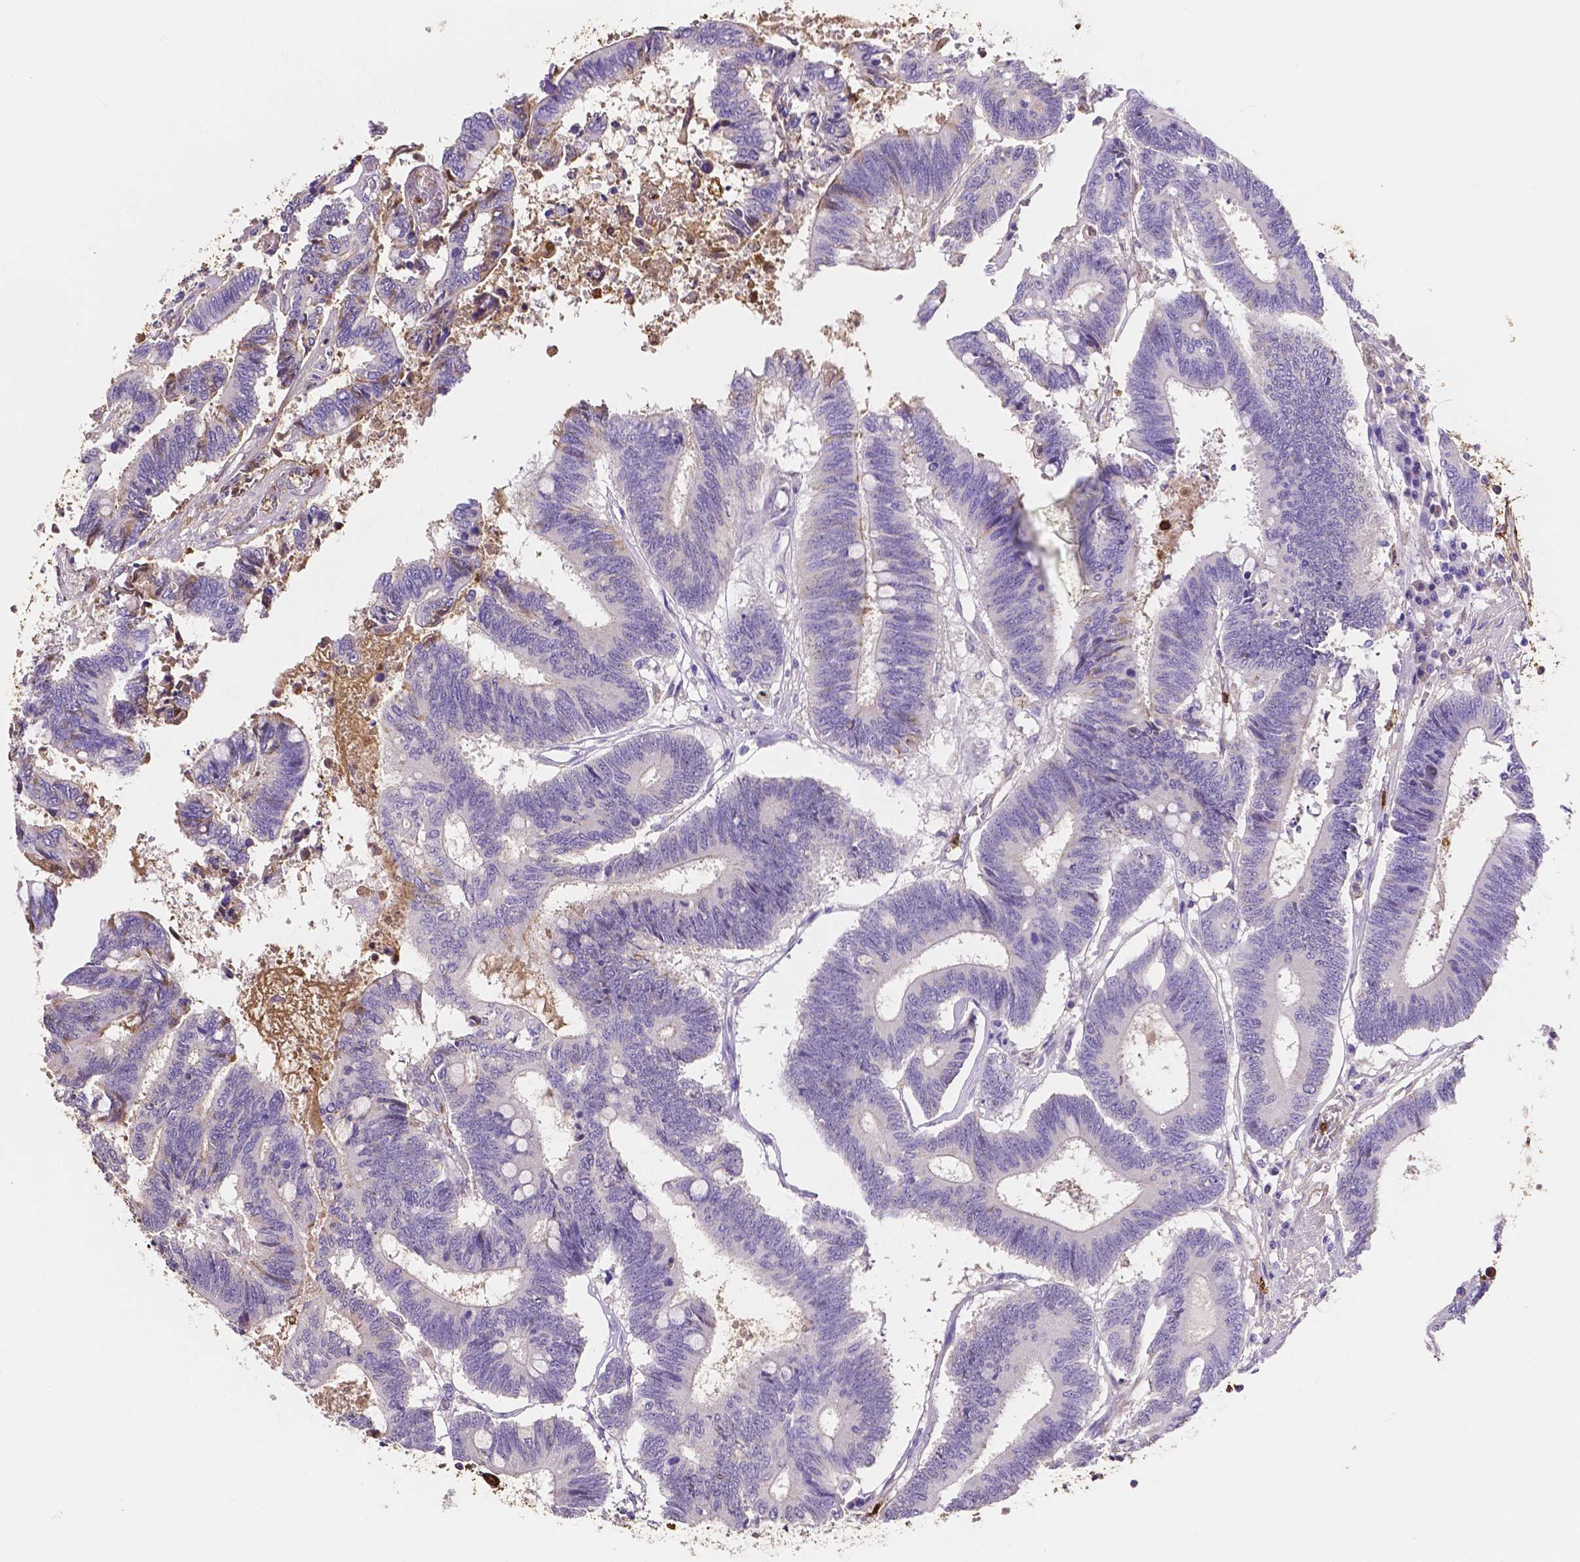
{"staining": {"intensity": "negative", "quantity": "none", "location": "none"}, "tissue": "colorectal cancer", "cell_type": "Tumor cells", "image_type": "cancer", "snomed": [{"axis": "morphology", "description": "Adenocarcinoma, NOS"}, {"axis": "topography", "description": "Rectum"}], "caption": "High power microscopy photomicrograph of an immunohistochemistry micrograph of colorectal cancer (adenocarcinoma), revealing no significant staining in tumor cells.", "gene": "MMP9", "patient": {"sex": "male", "age": 54}}